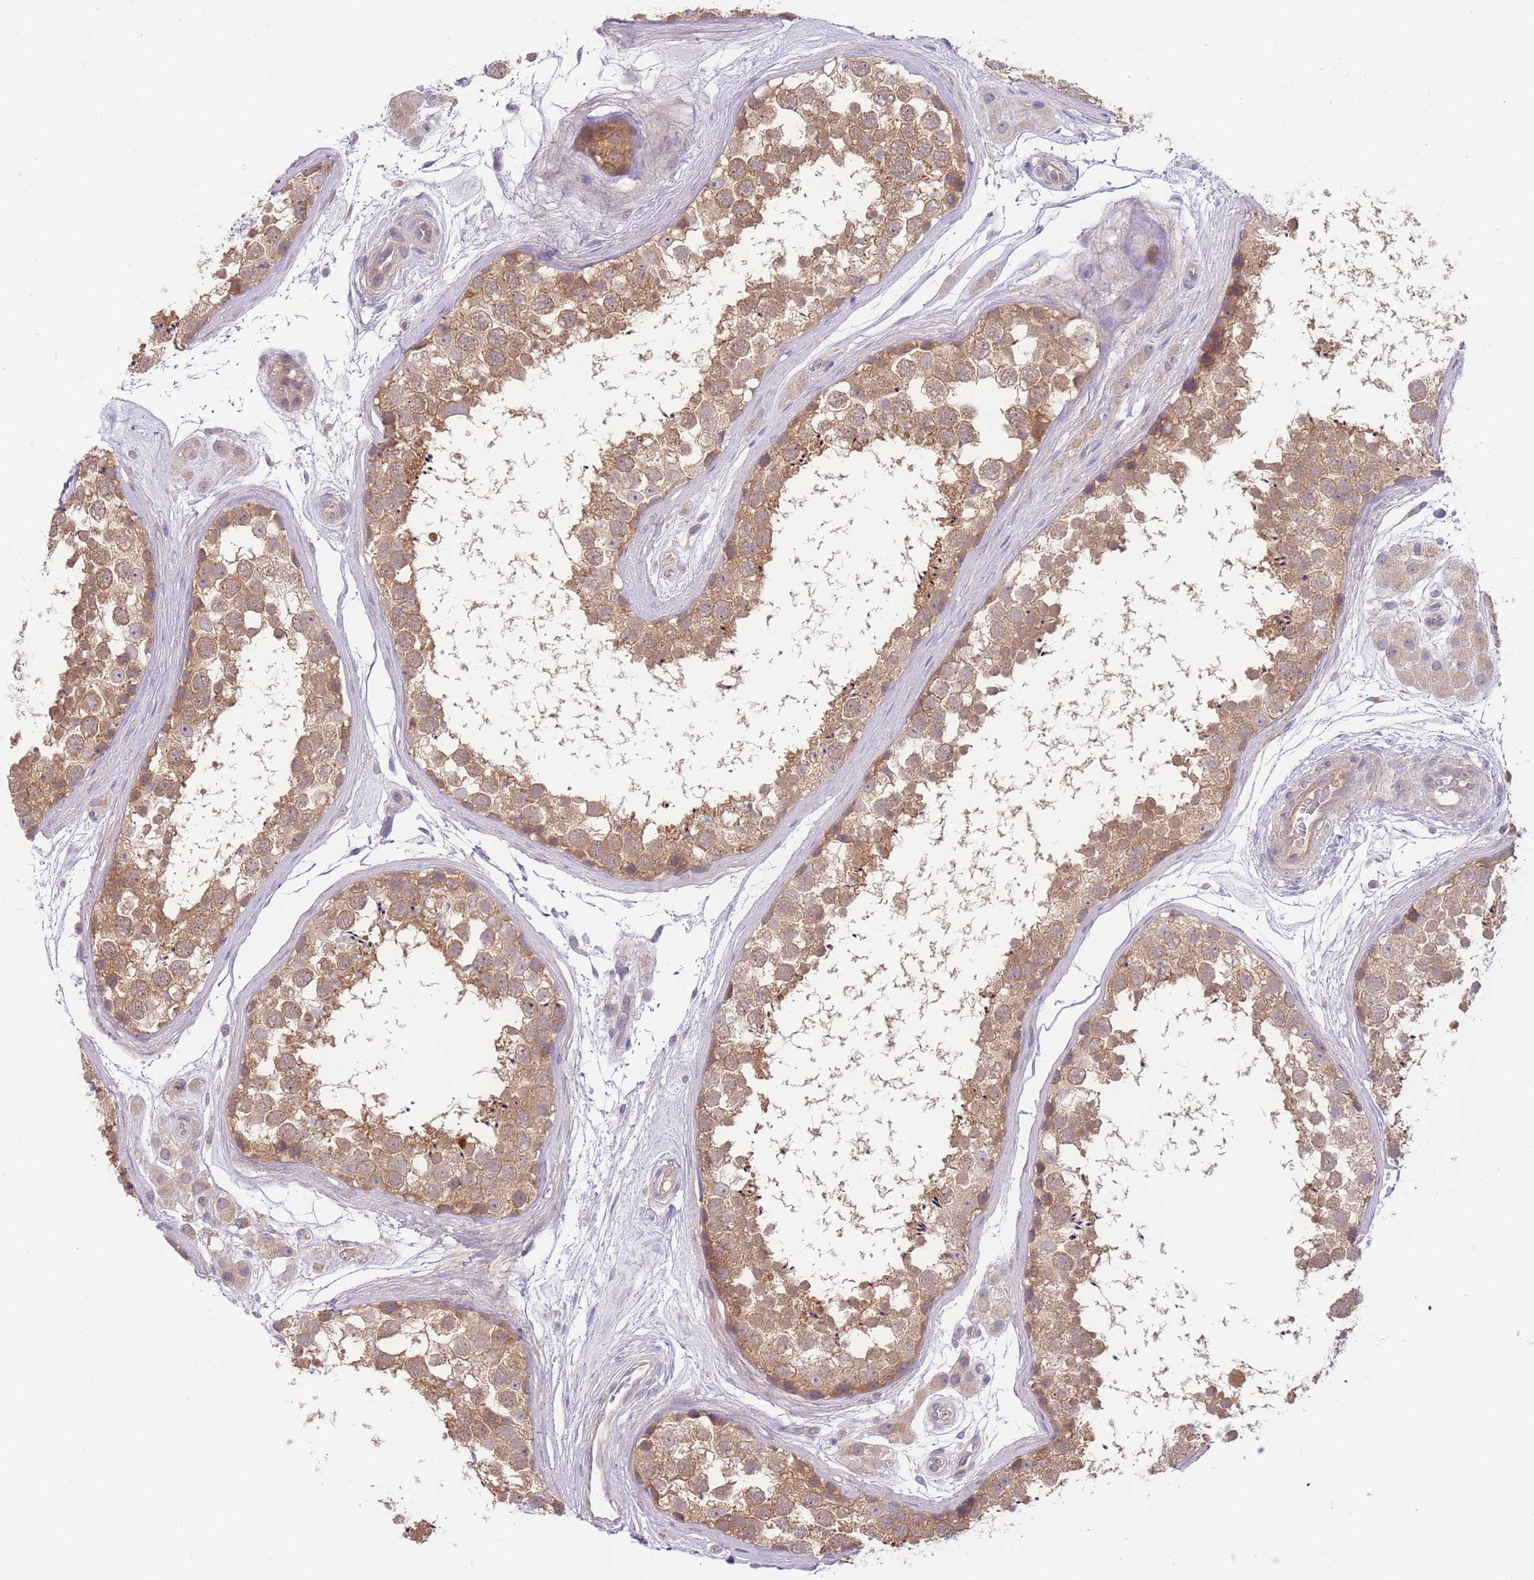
{"staining": {"intensity": "moderate", "quantity": ">75%", "location": "cytoplasmic/membranous"}, "tissue": "testis", "cell_type": "Cells in seminiferous ducts", "image_type": "normal", "snomed": [{"axis": "morphology", "description": "Normal tissue, NOS"}, {"axis": "topography", "description": "Testis"}], "caption": "DAB (3,3'-diaminobenzidine) immunohistochemical staining of unremarkable testis reveals moderate cytoplasmic/membranous protein expression in about >75% of cells in seminiferous ducts.", "gene": "SKOR2", "patient": {"sex": "male", "age": 56}}